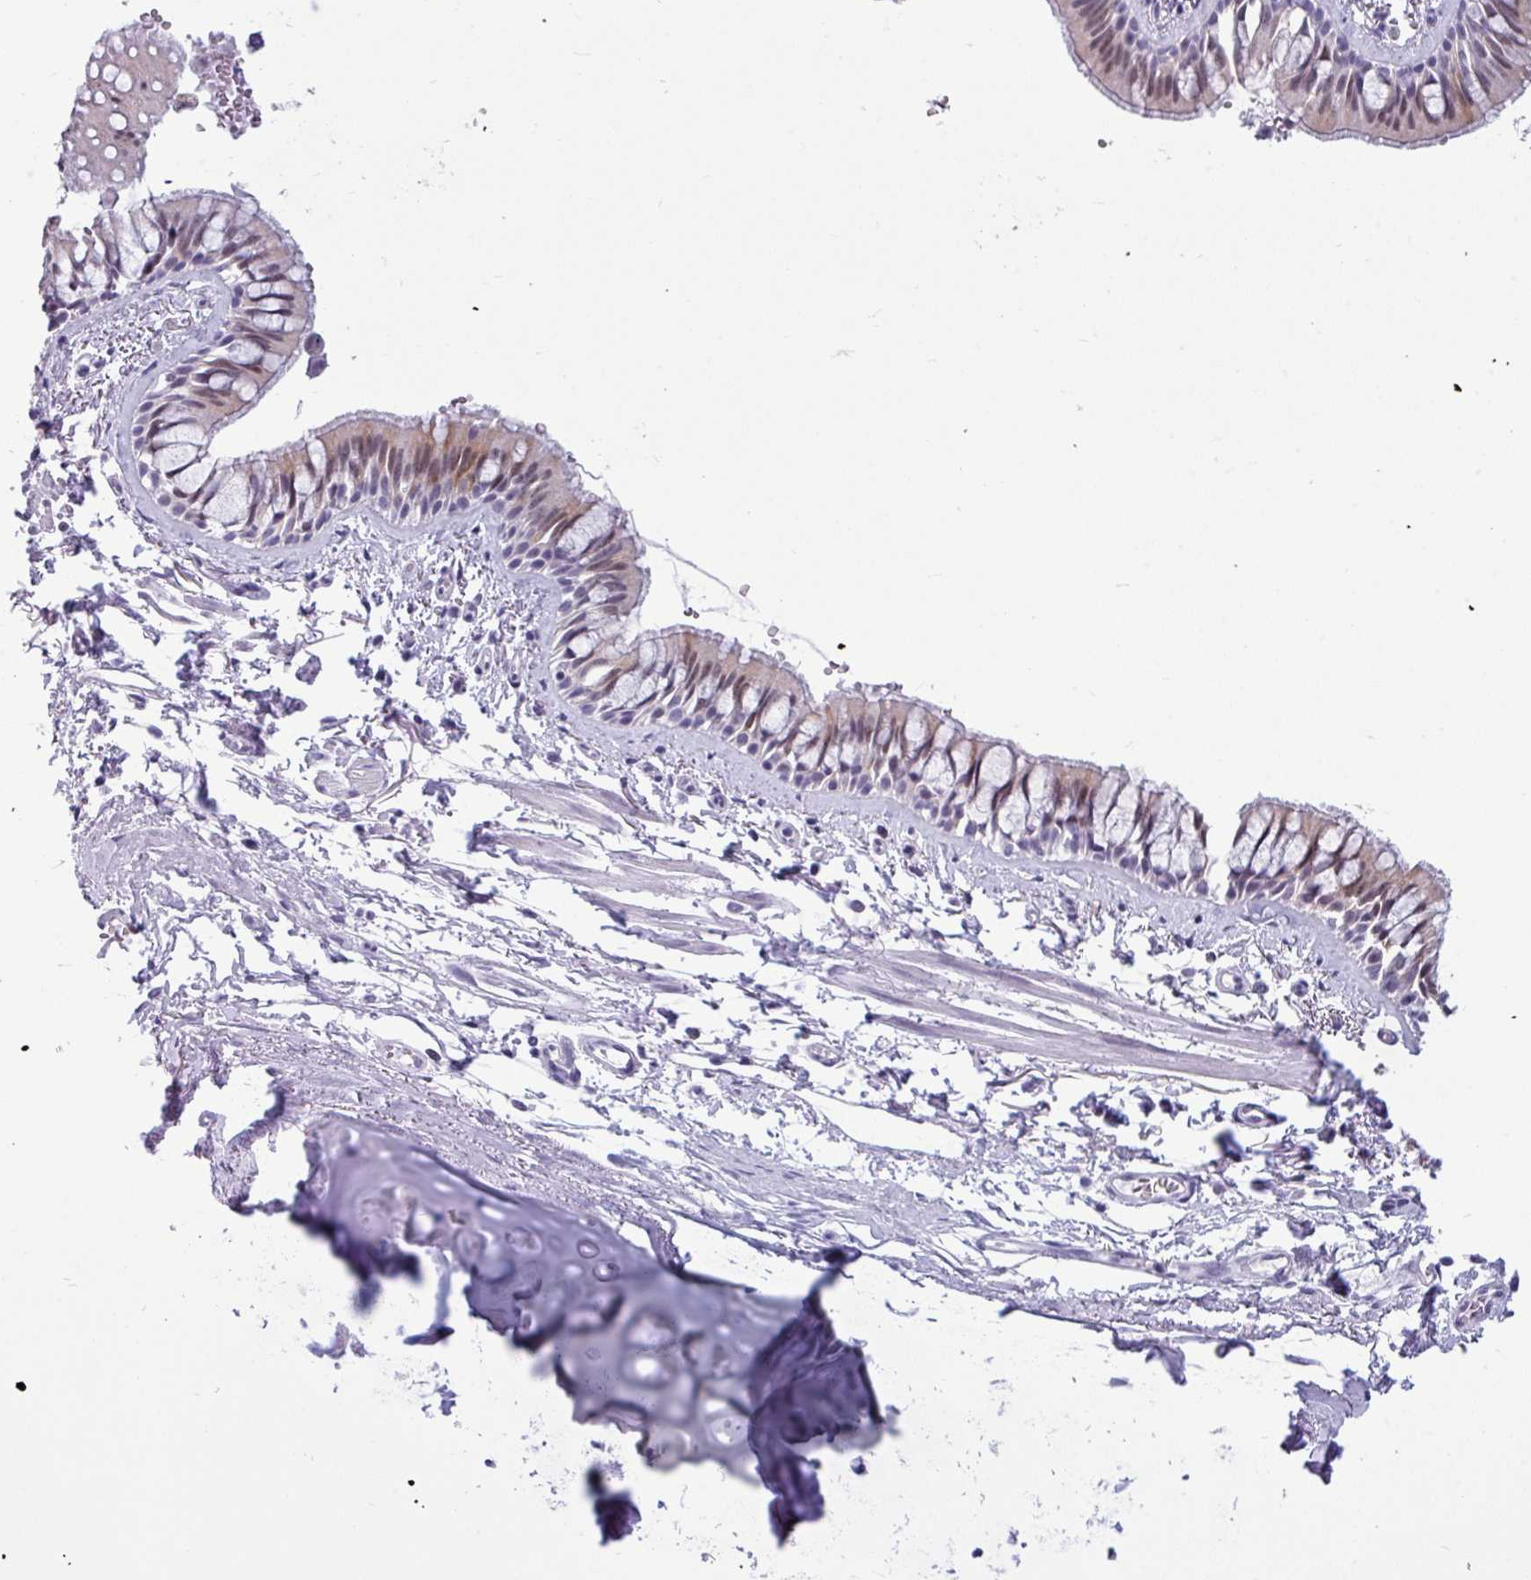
{"staining": {"intensity": "moderate", "quantity": "25%-75%", "location": "cytoplasmic/membranous,nuclear"}, "tissue": "bronchus", "cell_type": "Respiratory epithelial cells", "image_type": "normal", "snomed": [{"axis": "morphology", "description": "Normal tissue, NOS"}, {"axis": "topography", "description": "Lymph node"}, {"axis": "topography", "description": "Cartilage tissue"}, {"axis": "topography", "description": "Bronchus"}], "caption": "The image shows a brown stain indicating the presence of a protein in the cytoplasmic/membranous,nuclear of respiratory epithelial cells in bronchus.", "gene": "SRGAP1", "patient": {"sex": "female", "age": 70}}